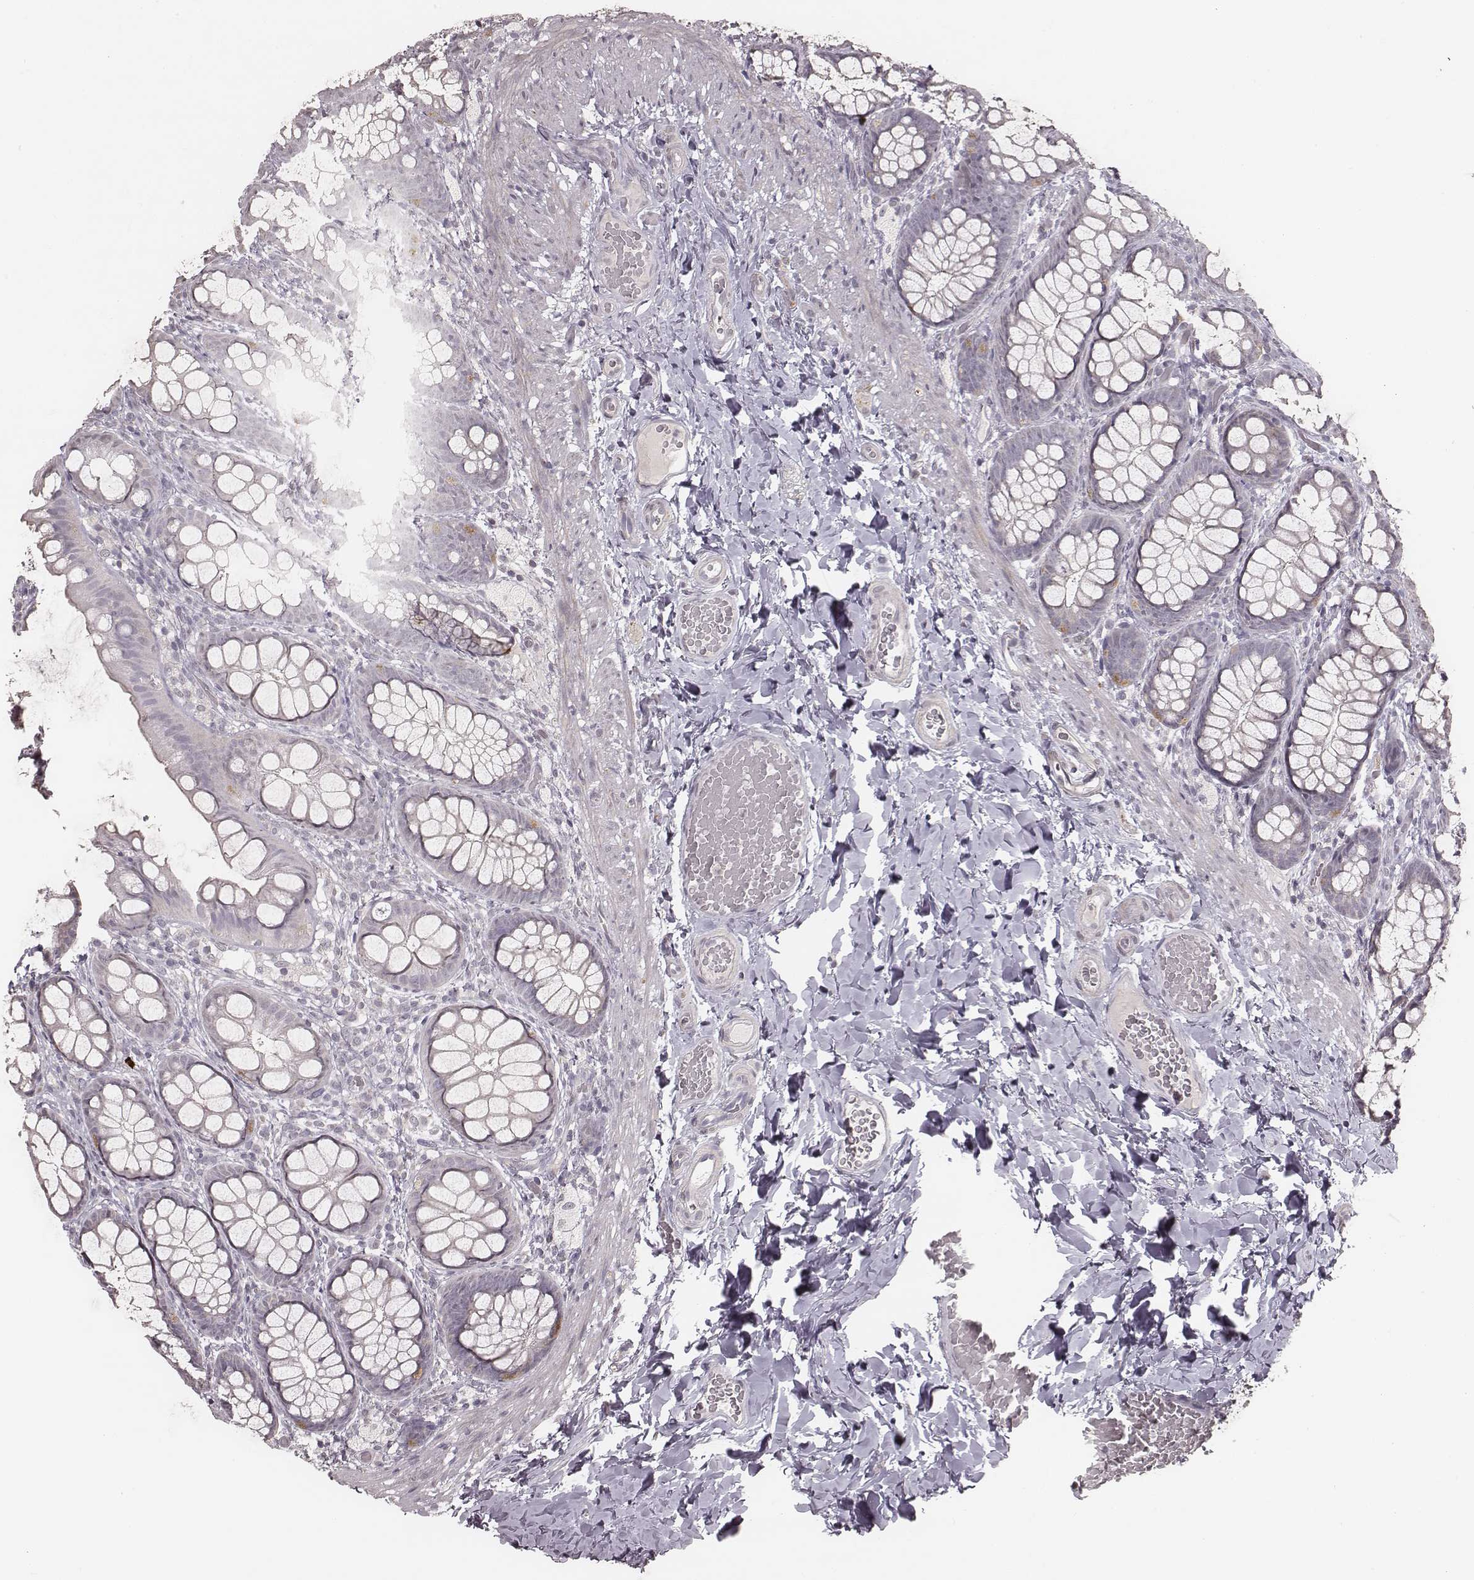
{"staining": {"intensity": "negative", "quantity": "none", "location": "none"}, "tissue": "colon", "cell_type": "Endothelial cells", "image_type": "normal", "snomed": [{"axis": "morphology", "description": "Normal tissue, NOS"}, {"axis": "topography", "description": "Colon"}], "caption": "This is an IHC image of unremarkable colon. There is no staining in endothelial cells.", "gene": "SLC7A4", "patient": {"sex": "male", "age": 47}}